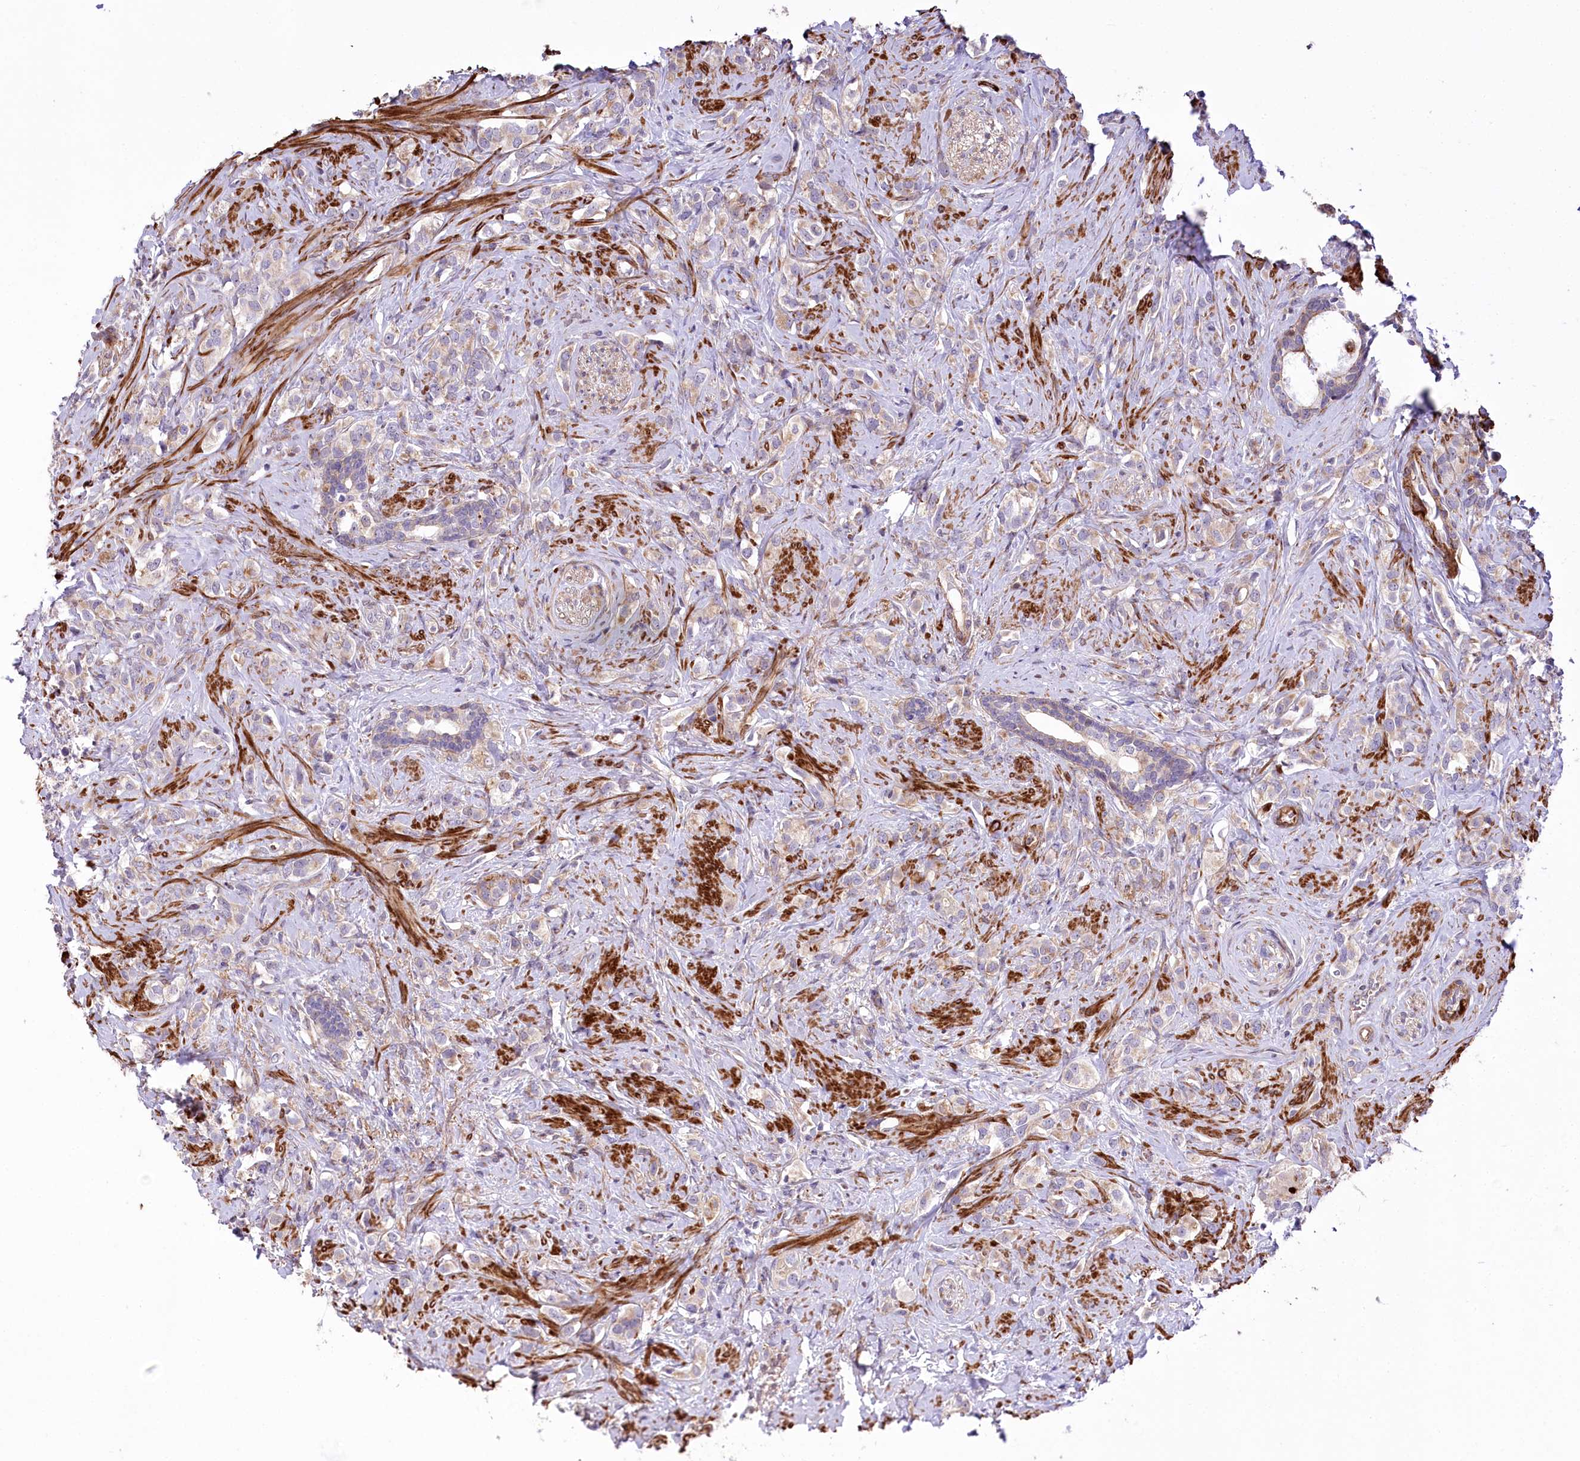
{"staining": {"intensity": "weak", "quantity": "<25%", "location": "cytoplasmic/membranous"}, "tissue": "prostate cancer", "cell_type": "Tumor cells", "image_type": "cancer", "snomed": [{"axis": "morphology", "description": "Adenocarcinoma, High grade"}, {"axis": "topography", "description": "Prostate"}], "caption": "This is a micrograph of immunohistochemistry (IHC) staining of high-grade adenocarcinoma (prostate), which shows no positivity in tumor cells. (DAB (3,3'-diaminobenzidine) immunohistochemistry with hematoxylin counter stain).", "gene": "RNF24", "patient": {"sex": "male", "age": 63}}